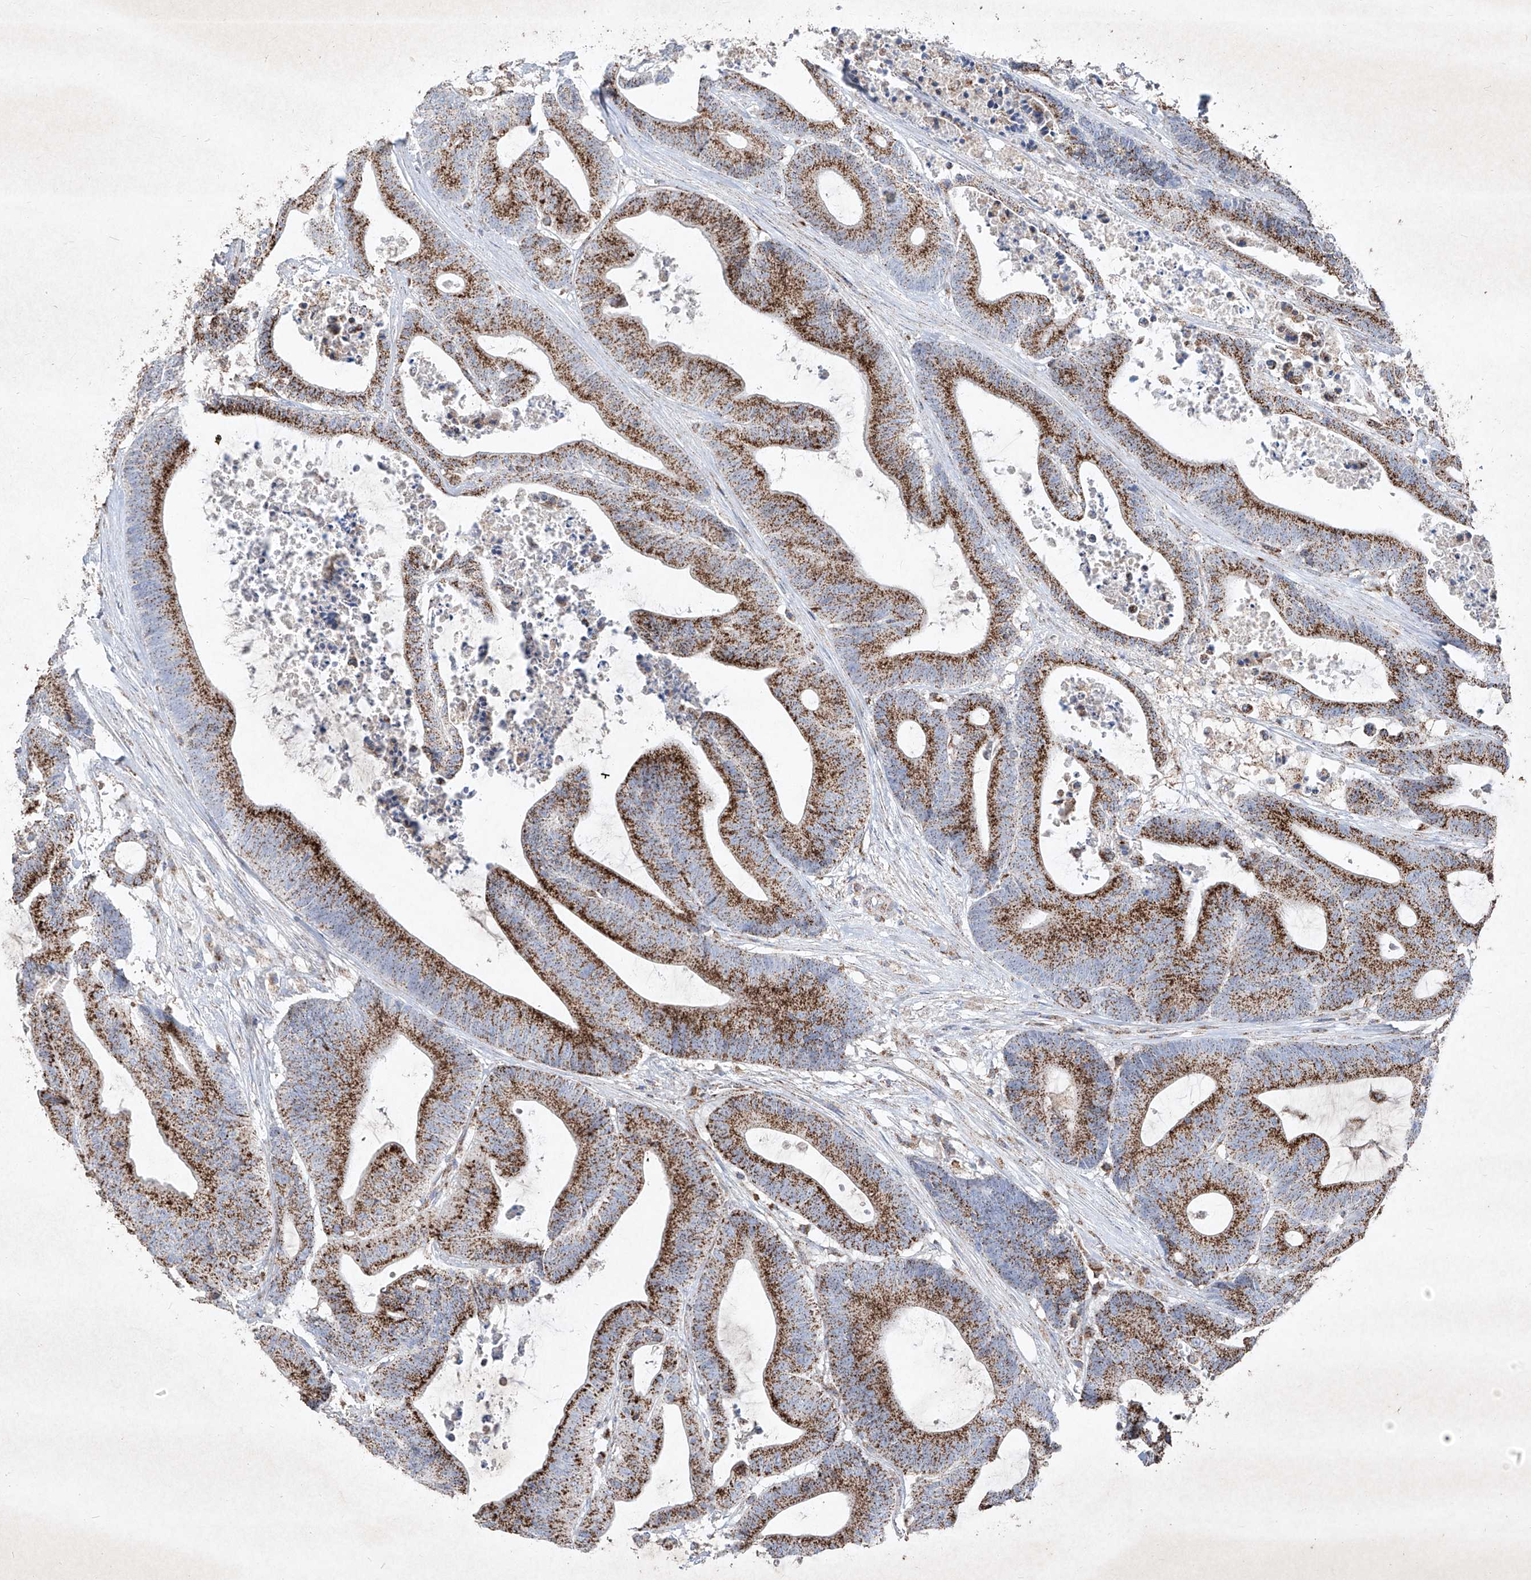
{"staining": {"intensity": "strong", "quantity": ">75%", "location": "cytoplasmic/membranous"}, "tissue": "colorectal cancer", "cell_type": "Tumor cells", "image_type": "cancer", "snomed": [{"axis": "morphology", "description": "Adenocarcinoma, NOS"}, {"axis": "topography", "description": "Colon"}], "caption": "A micrograph showing strong cytoplasmic/membranous expression in approximately >75% of tumor cells in colorectal cancer (adenocarcinoma), as visualized by brown immunohistochemical staining.", "gene": "ABCD3", "patient": {"sex": "female", "age": 84}}